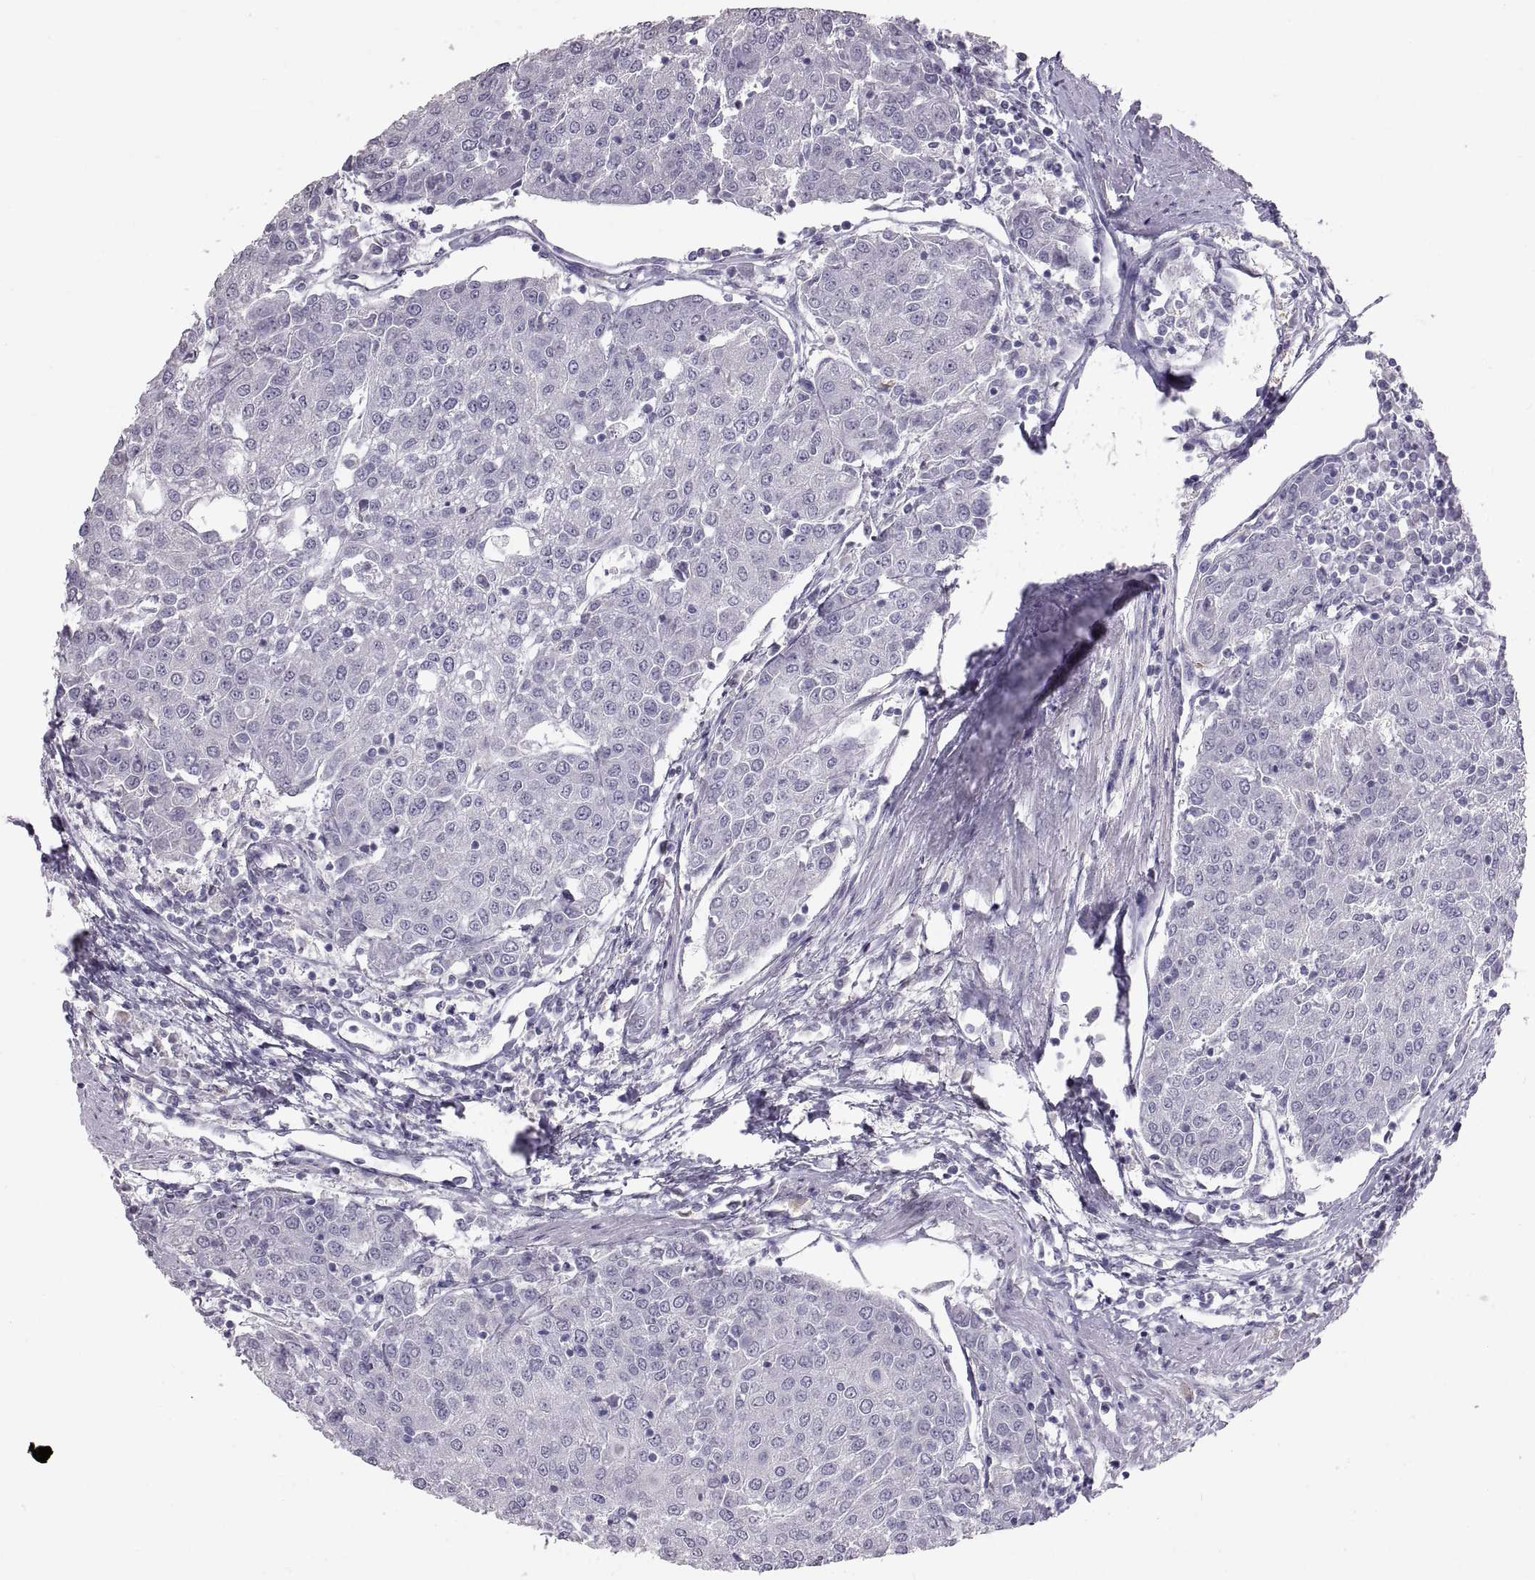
{"staining": {"intensity": "negative", "quantity": "none", "location": "none"}, "tissue": "urothelial cancer", "cell_type": "Tumor cells", "image_type": "cancer", "snomed": [{"axis": "morphology", "description": "Urothelial carcinoma, High grade"}, {"axis": "topography", "description": "Urinary bladder"}], "caption": "Immunohistochemistry (IHC) of urothelial carcinoma (high-grade) demonstrates no expression in tumor cells.", "gene": "SPACDR", "patient": {"sex": "female", "age": 85}}